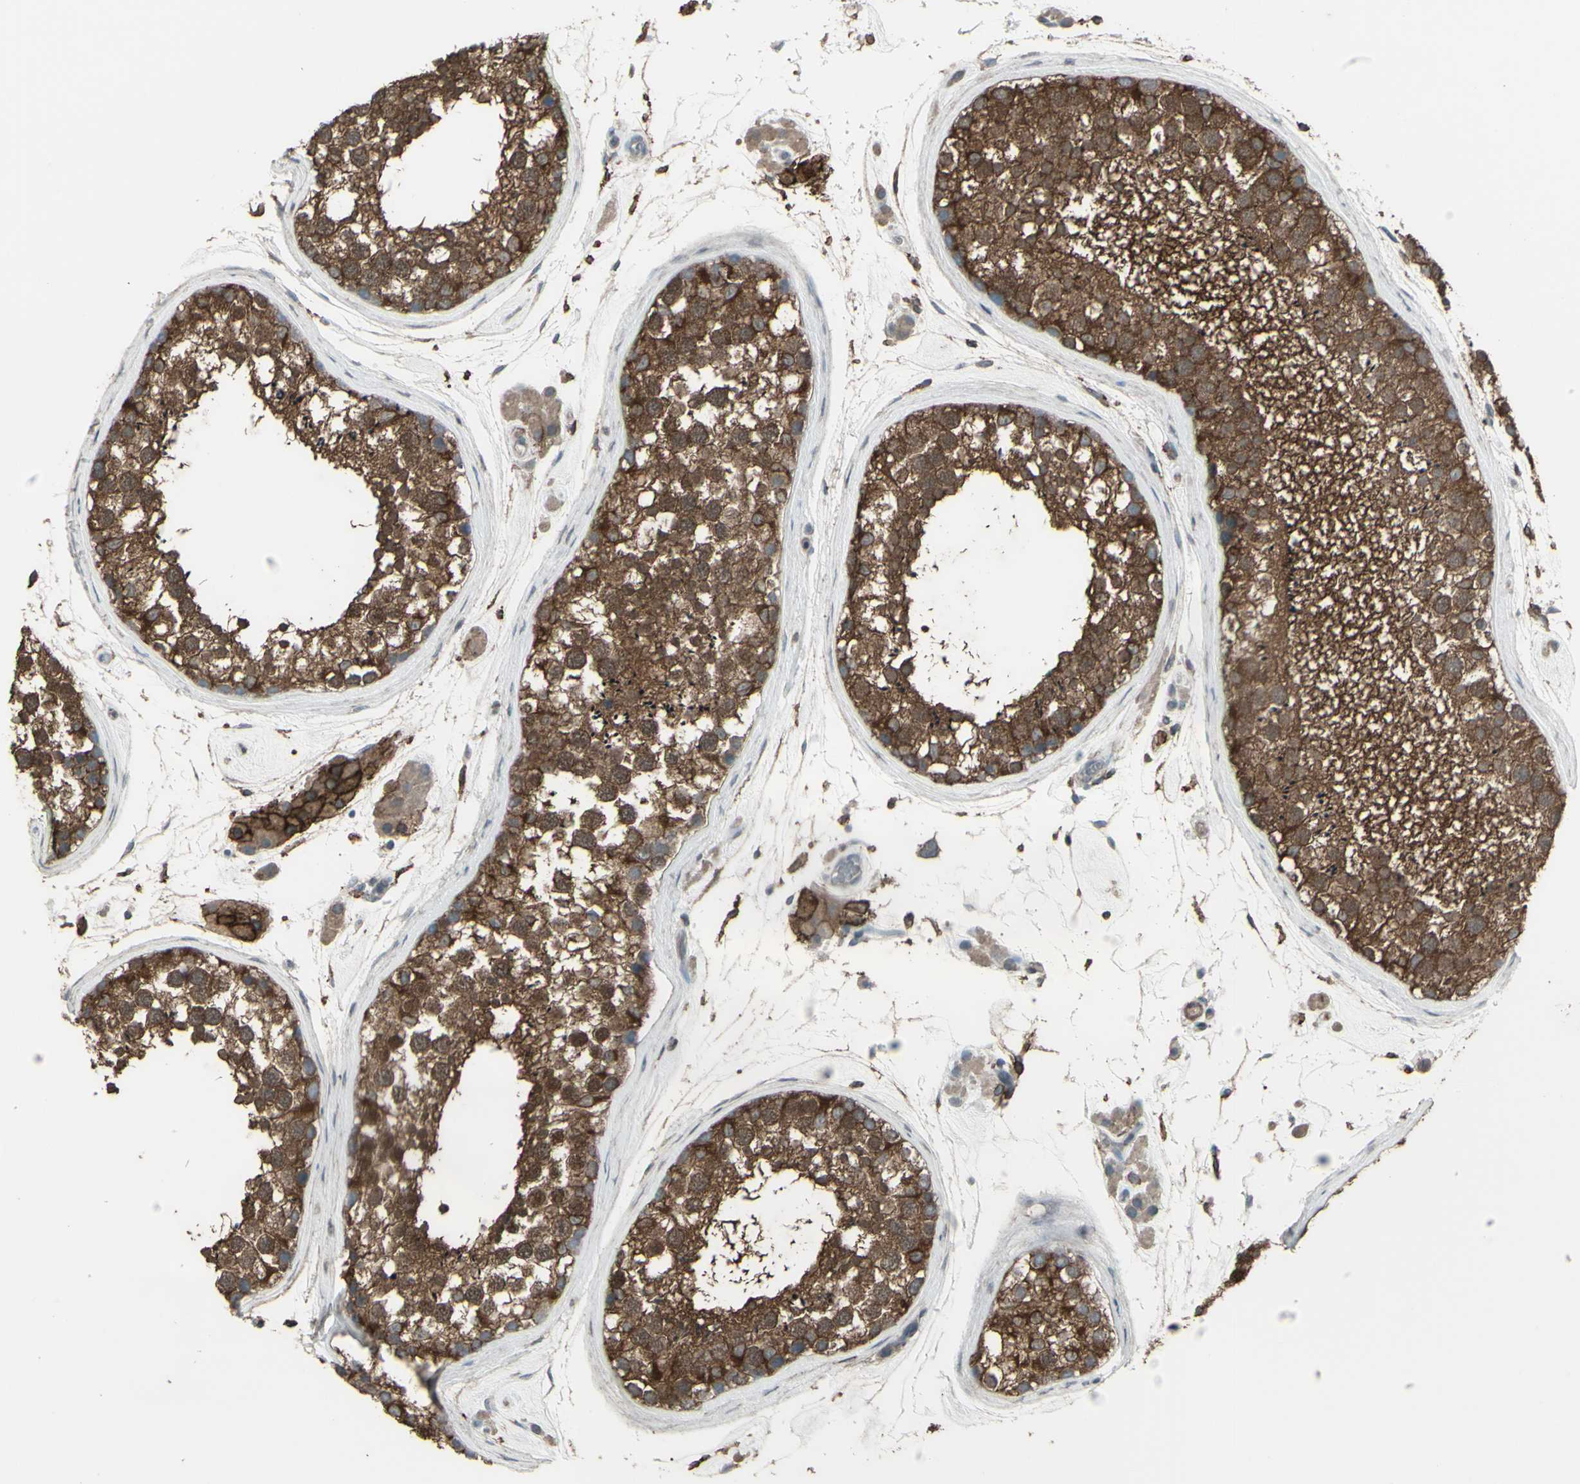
{"staining": {"intensity": "strong", "quantity": ">75%", "location": "cytoplasmic/membranous"}, "tissue": "testis", "cell_type": "Cells in seminiferous ducts", "image_type": "normal", "snomed": [{"axis": "morphology", "description": "Normal tissue, NOS"}, {"axis": "topography", "description": "Testis"}], "caption": "An immunohistochemistry photomicrograph of normal tissue is shown. Protein staining in brown highlights strong cytoplasmic/membranous positivity in testis within cells in seminiferous ducts.", "gene": "SMO", "patient": {"sex": "male", "age": 46}}